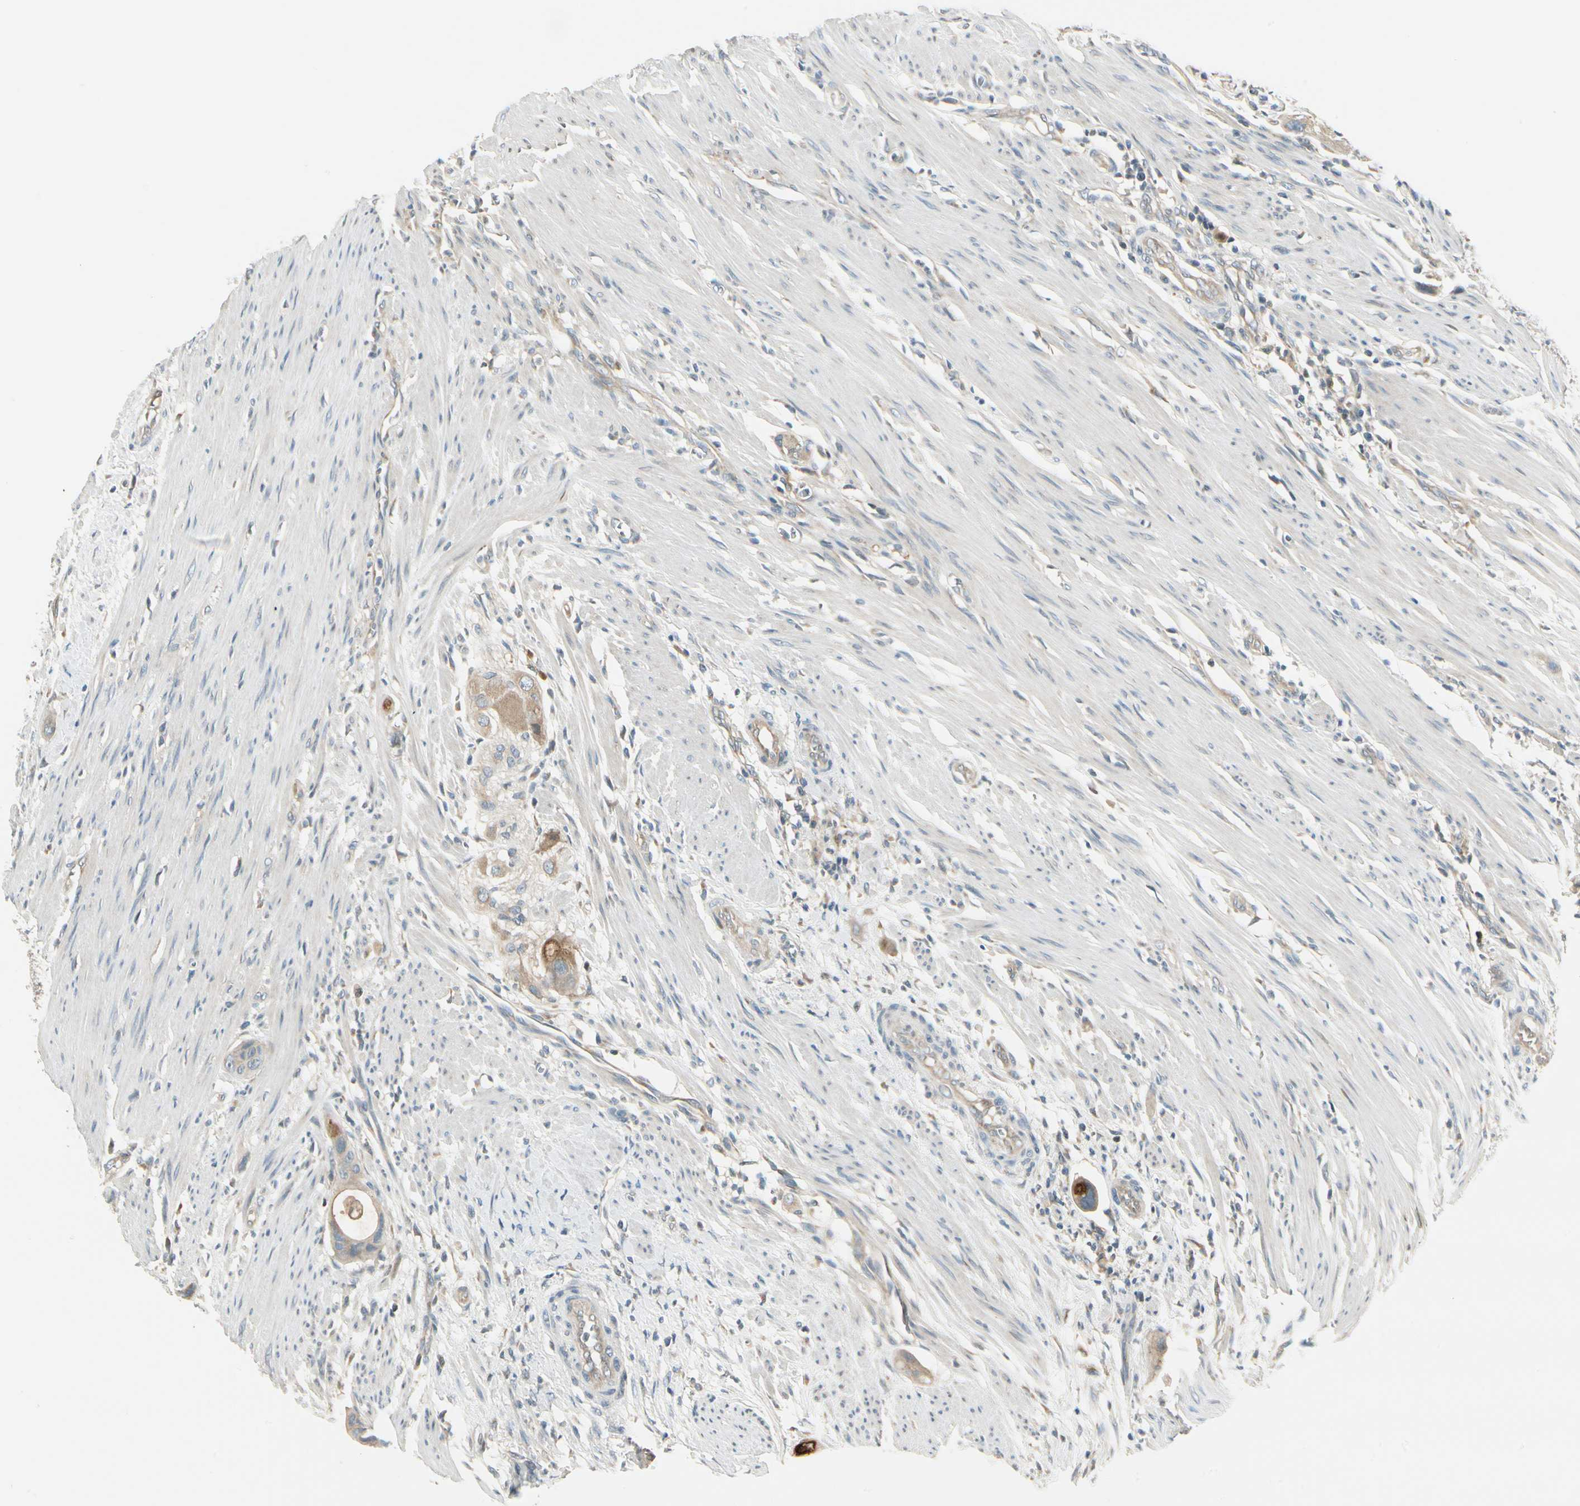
{"staining": {"intensity": "weak", "quantity": ">75%", "location": "cytoplasmic/membranous"}, "tissue": "colorectal cancer", "cell_type": "Tumor cells", "image_type": "cancer", "snomed": [{"axis": "morphology", "description": "Adenocarcinoma, NOS"}, {"axis": "topography", "description": "Colon"}], "caption": "There is low levels of weak cytoplasmic/membranous expression in tumor cells of adenocarcinoma (colorectal), as demonstrated by immunohistochemical staining (brown color).", "gene": "BNIP1", "patient": {"sex": "female", "age": 57}}